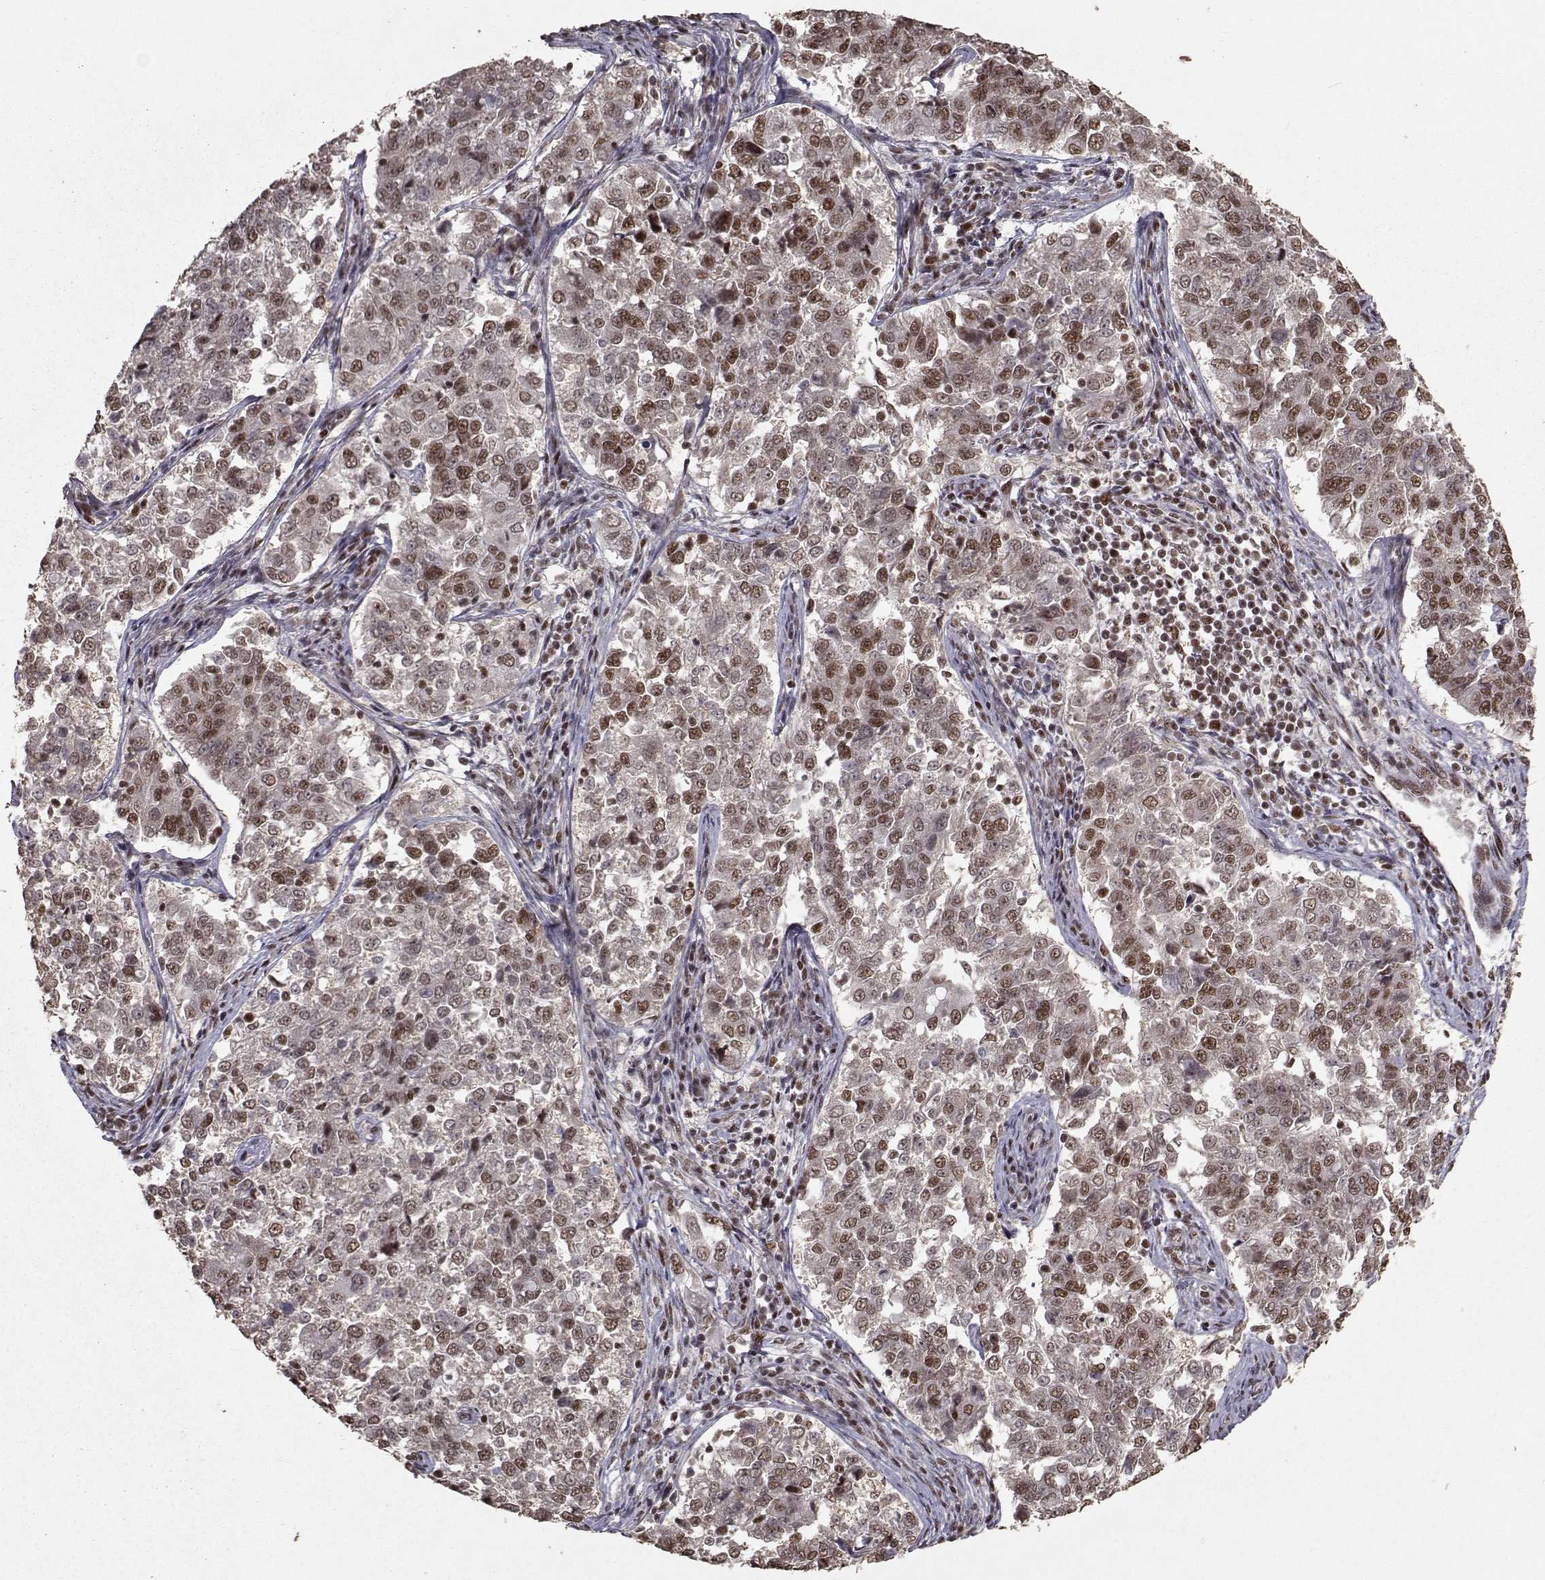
{"staining": {"intensity": "strong", "quantity": "25%-75%", "location": "nuclear"}, "tissue": "endometrial cancer", "cell_type": "Tumor cells", "image_type": "cancer", "snomed": [{"axis": "morphology", "description": "Adenocarcinoma, NOS"}, {"axis": "topography", "description": "Endometrium"}], "caption": "This photomicrograph displays endometrial adenocarcinoma stained with IHC to label a protein in brown. The nuclear of tumor cells show strong positivity for the protein. Nuclei are counter-stained blue.", "gene": "SF1", "patient": {"sex": "female", "age": 43}}